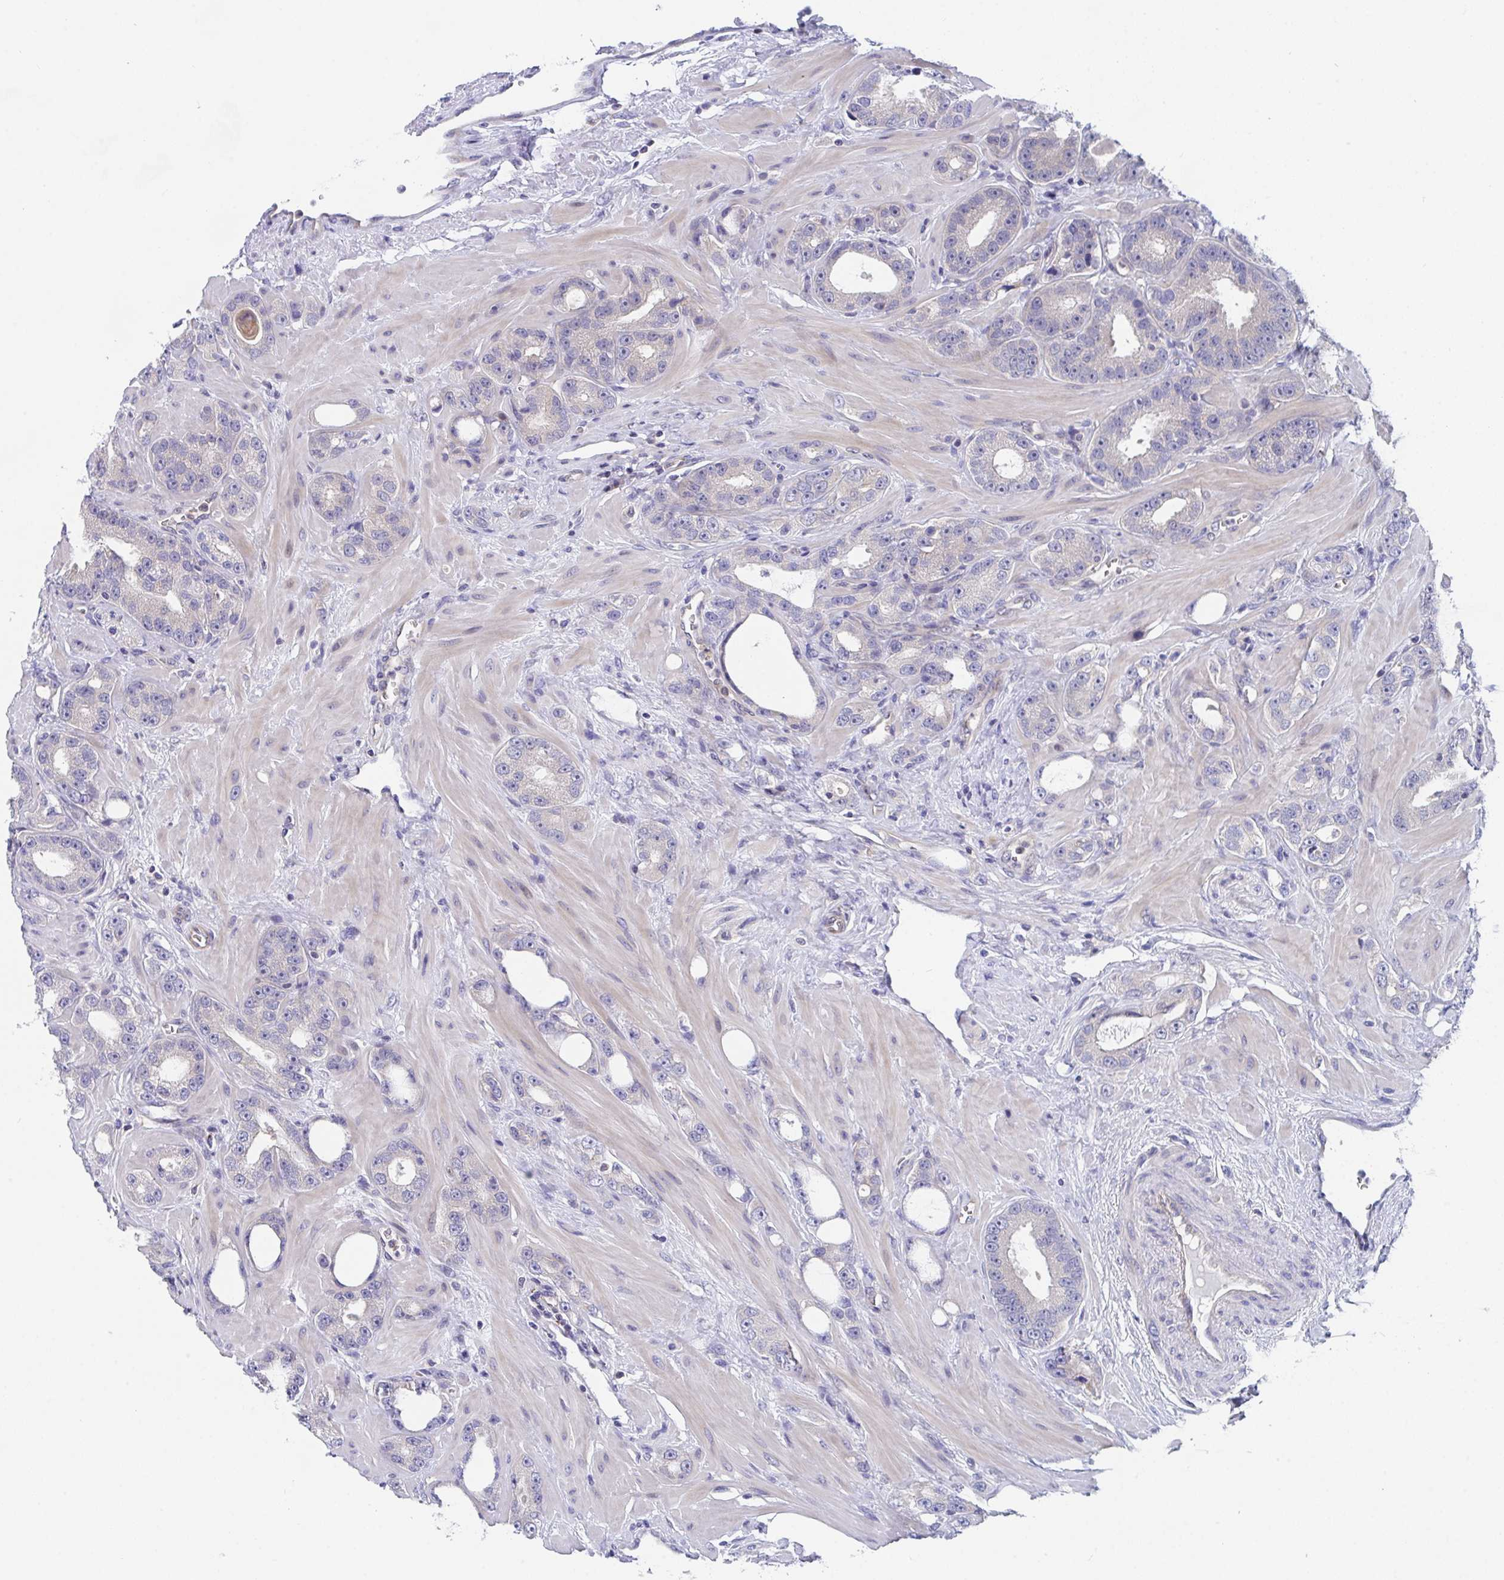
{"staining": {"intensity": "negative", "quantity": "none", "location": "none"}, "tissue": "prostate cancer", "cell_type": "Tumor cells", "image_type": "cancer", "snomed": [{"axis": "morphology", "description": "Adenocarcinoma, High grade"}, {"axis": "topography", "description": "Prostate"}], "caption": "There is no significant staining in tumor cells of adenocarcinoma (high-grade) (prostate). The staining is performed using DAB brown chromogen with nuclei counter-stained in using hematoxylin.", "gene": "P2RX3", "patient": {"sex": "male", "age": 65}}